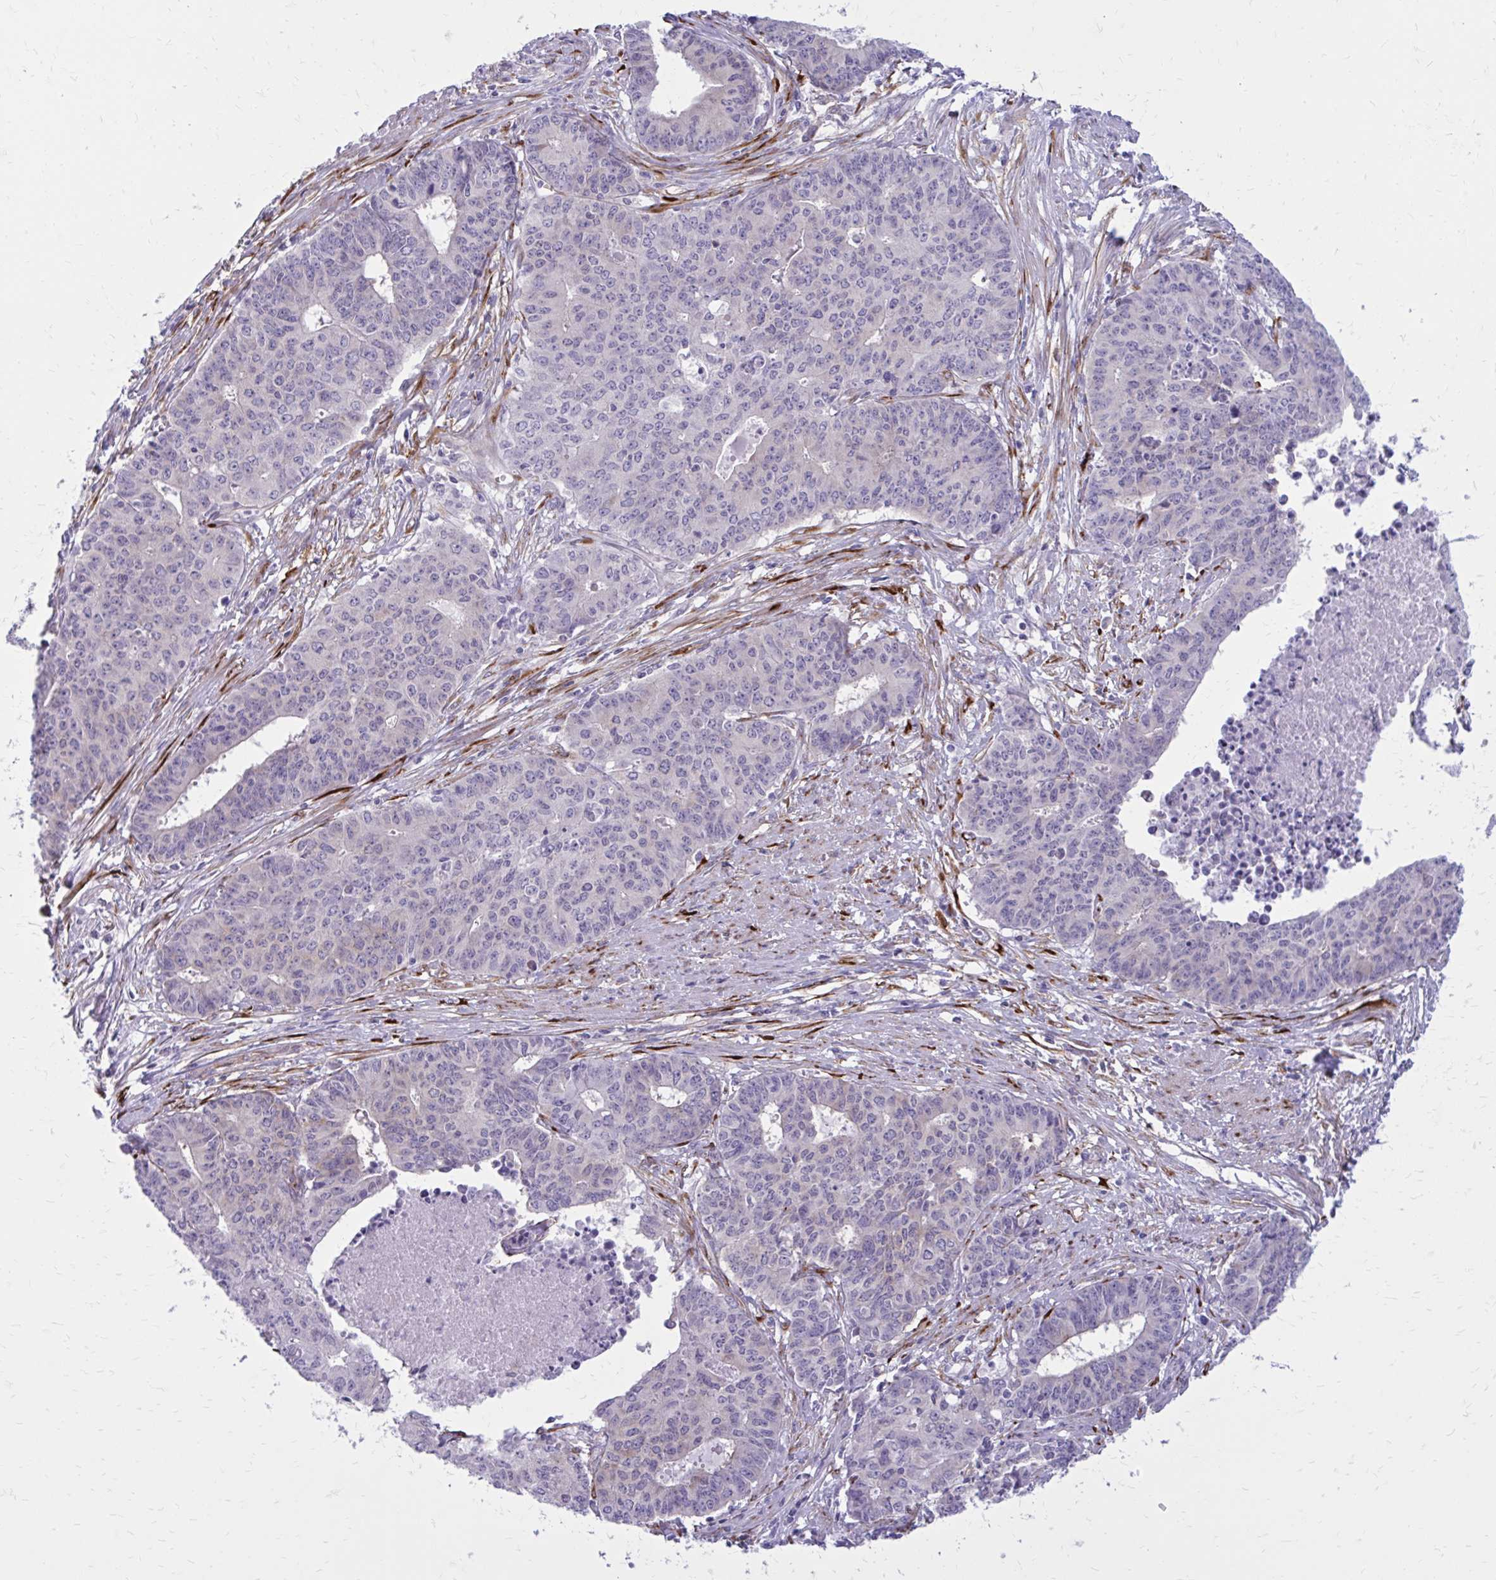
{"staining": {"intensity": "negative", "quantity": "none", "location": "none"}, "tissue": "endometrial cancer", "cell_type": "Tumor cells", "image_type": "cancer", "snomed": [{"axis": "morphology", "description": "Adenocarcinoma, NOS"}, {"axis": "topography", "description": "Endometrium"}], "caption": "Micrograph shows no significant protein positivity in tumor cells of endometrial cancer.", "gene": "BEND5", "patient": {"sex": "female", "age": 59}}